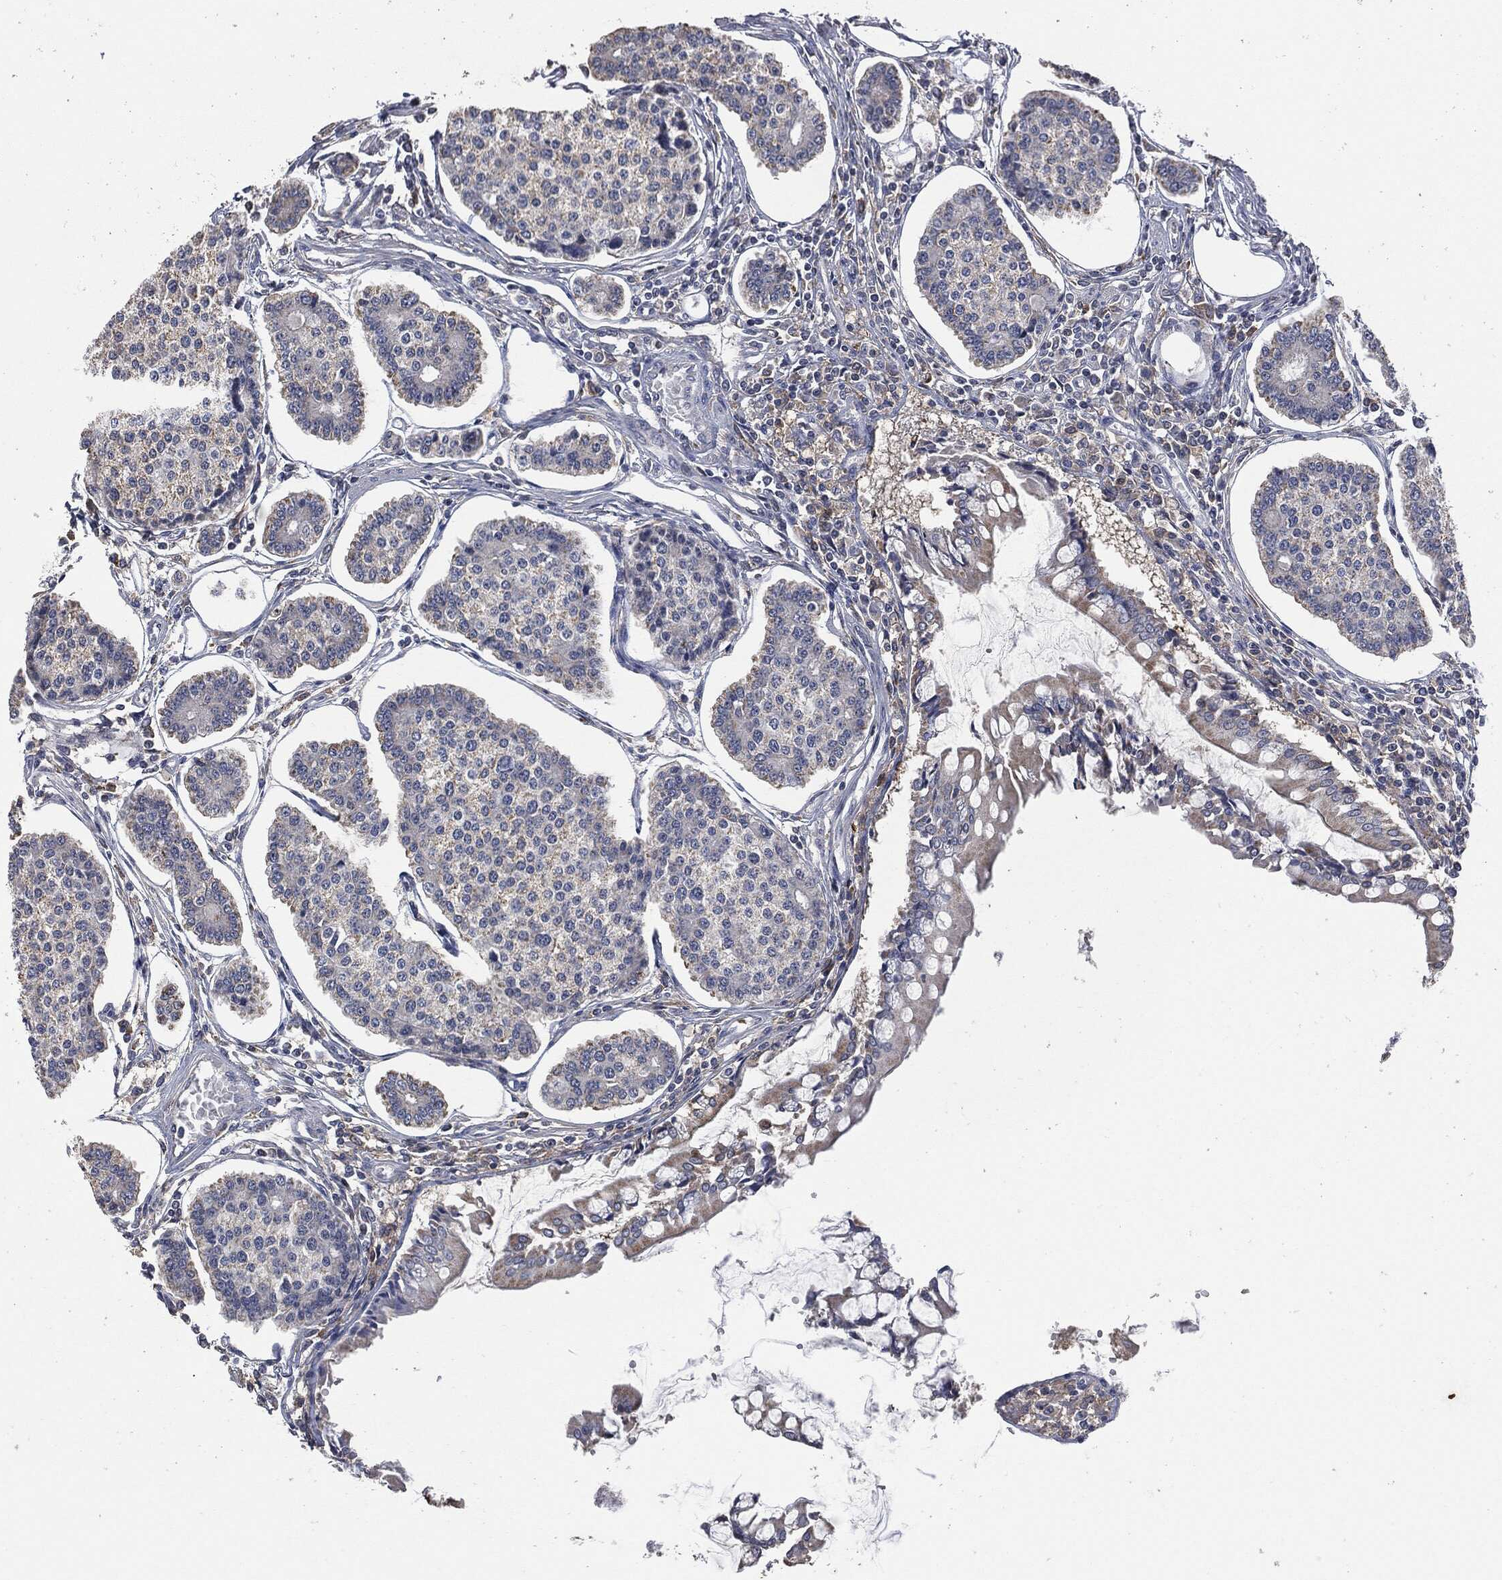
{"staining": {"intensity": "negative", "quantity": "none", "location": "none"}, "tissue": "carcinoid", "cell_type": "Tumor cells", "image_type": "cancer", "snomed": [{"axis": "morphology", "description": "Carcinoid, malignant, NOS"}, {"axis": "topography", "description": "Small intestine"}], "caption": "A photomicrograph of human carcinoid is negative for staining in tumor cells. Brightfield microscopy of immunohistochemistry (IHC) stained with DAB (3,3'-diaminobenzidine) (brown) and hematoxylin (blue), captured at high magnification.", "gene": "CD33", "patient": {"sex": "female", "age": 65}}